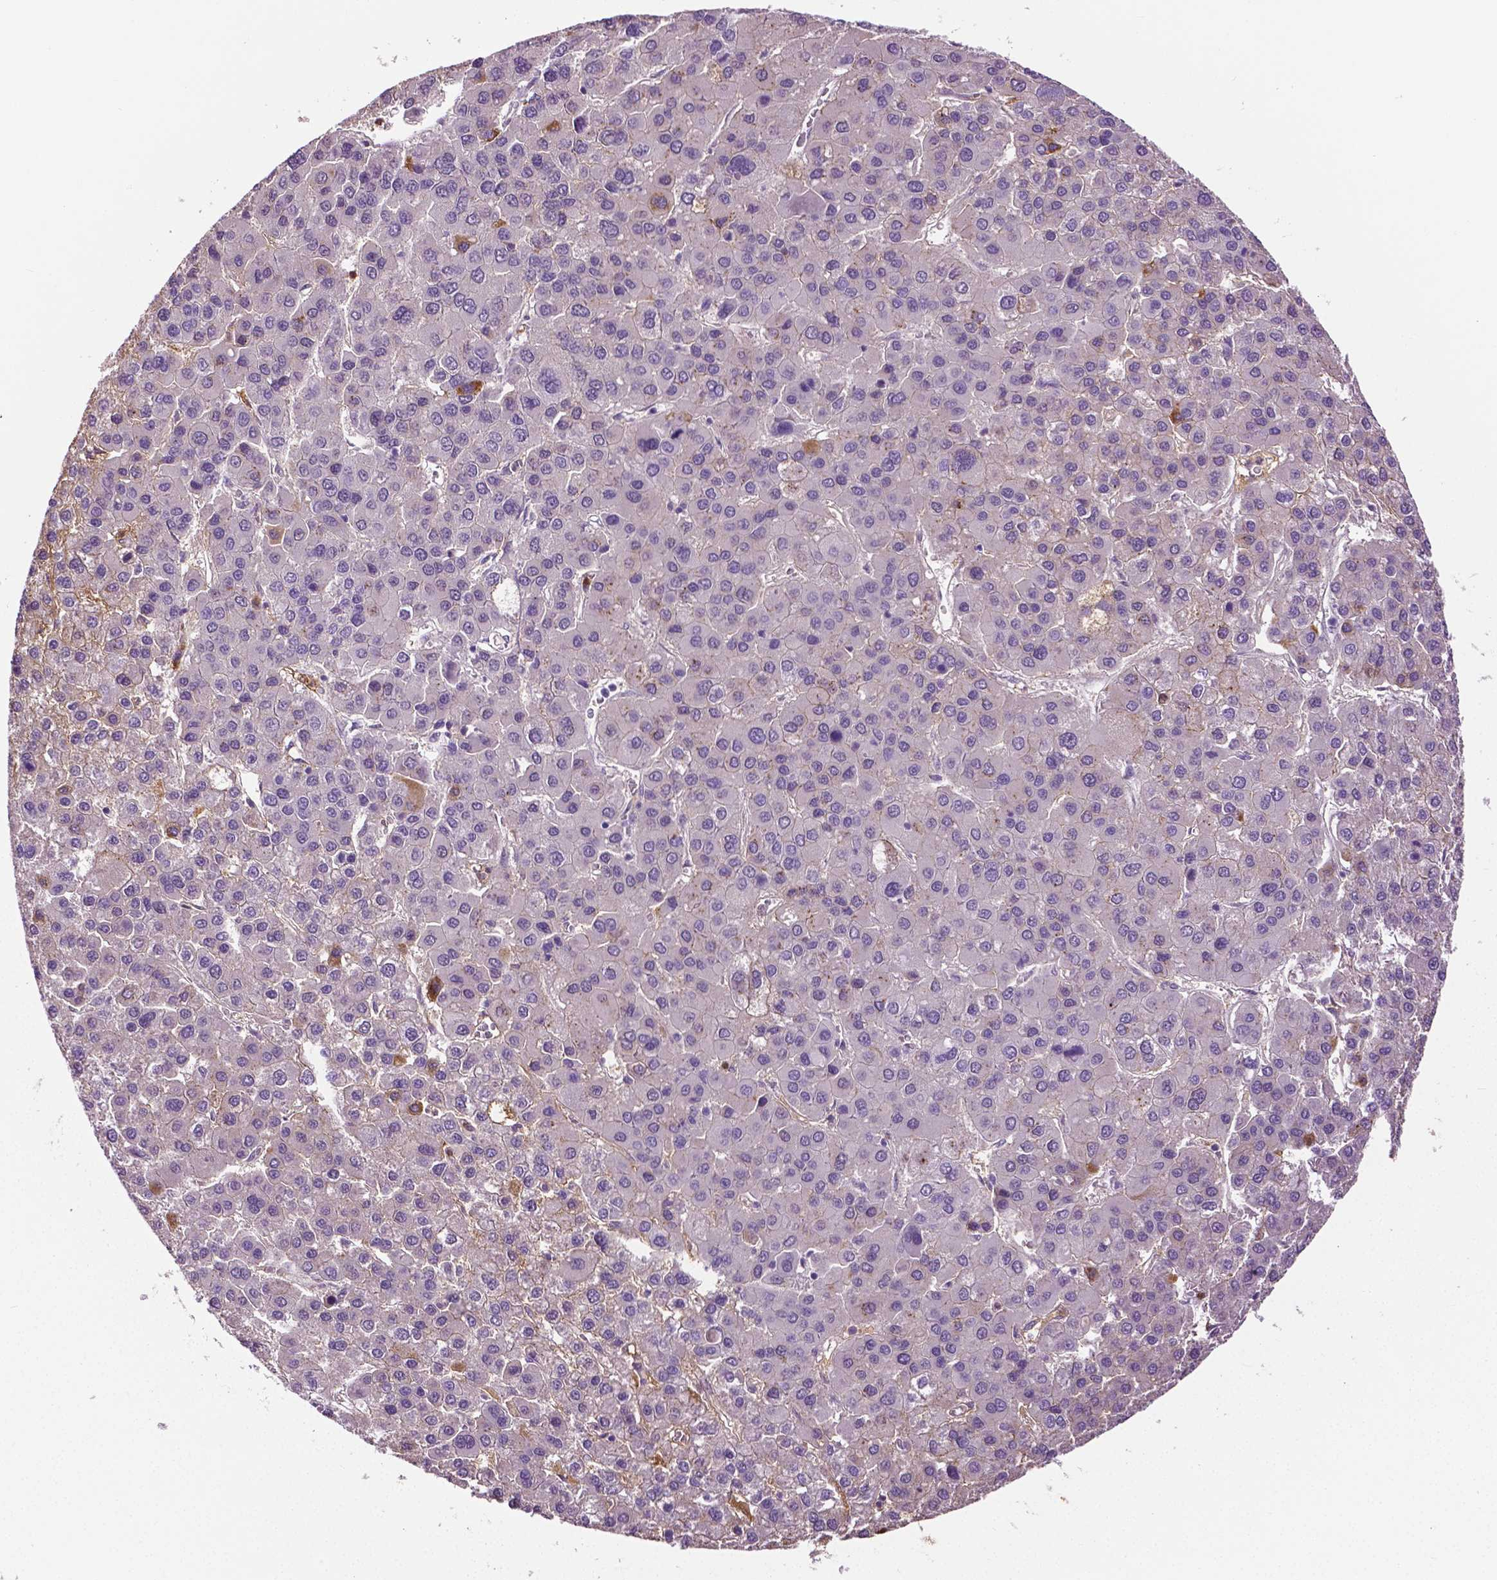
{"staining": {"intensity": "weak", "quantity": "<25%", "location": "cytoplasmic/membranous"}, "tissue": "liver cancer", "cell_type": "Tumor cells", "image_type": "cancer", "snomed": [{"axis": "morphology", "description": "Carcinoma, Hepatocellular, NOS"}, {"axis": "topography", "description": "Liver"}], "caption": "Immunohistochemistry (IHC) histopathology image of liver hepatocellular carcinoma stained for a protein (brown), which exhibits no expression in tumor cells.", "gene": "PTPN5", "patient": {"sex": "female", "age": 41}}